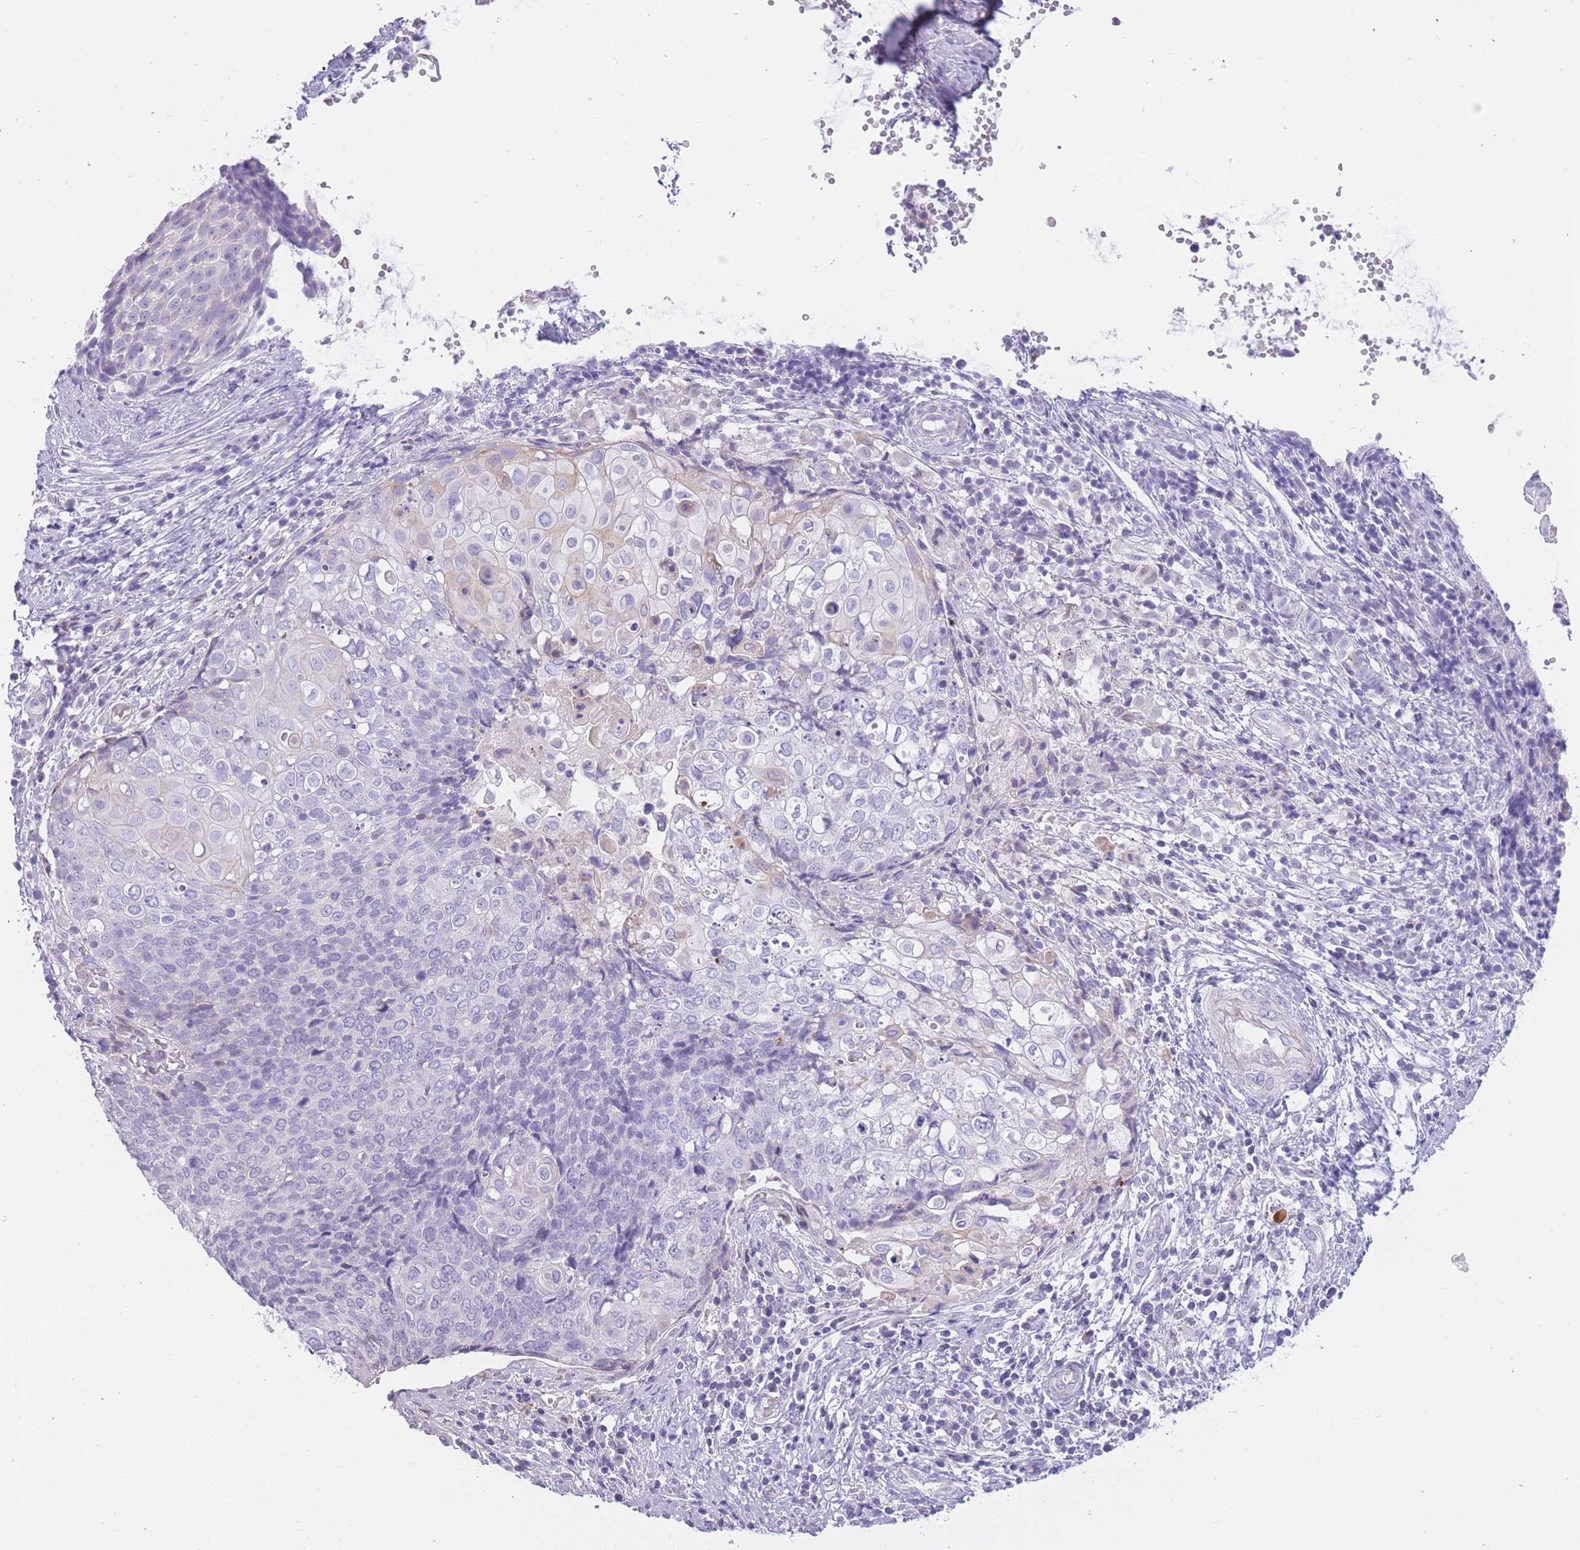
{"staining": {"intensity": "negative", "quantity": "none", "location": "none"}, "tissue": "cervical cancer", "cell_type": "Tumor cells", "image_type": "cancer", "snomed": [{"axis": "morphology", "description": "Squamous cell carcinoma, NOS"}, {"axis": "topography", "description": "Cervix"}], "caption": "There is no significant staining in tumor cells of squamous cell carcinoma (cervical). (DAB immunohistochemistry (IHC), high magnification).", "gene": "IMPG1", "patient": {"sex": "female", "age": 39}}